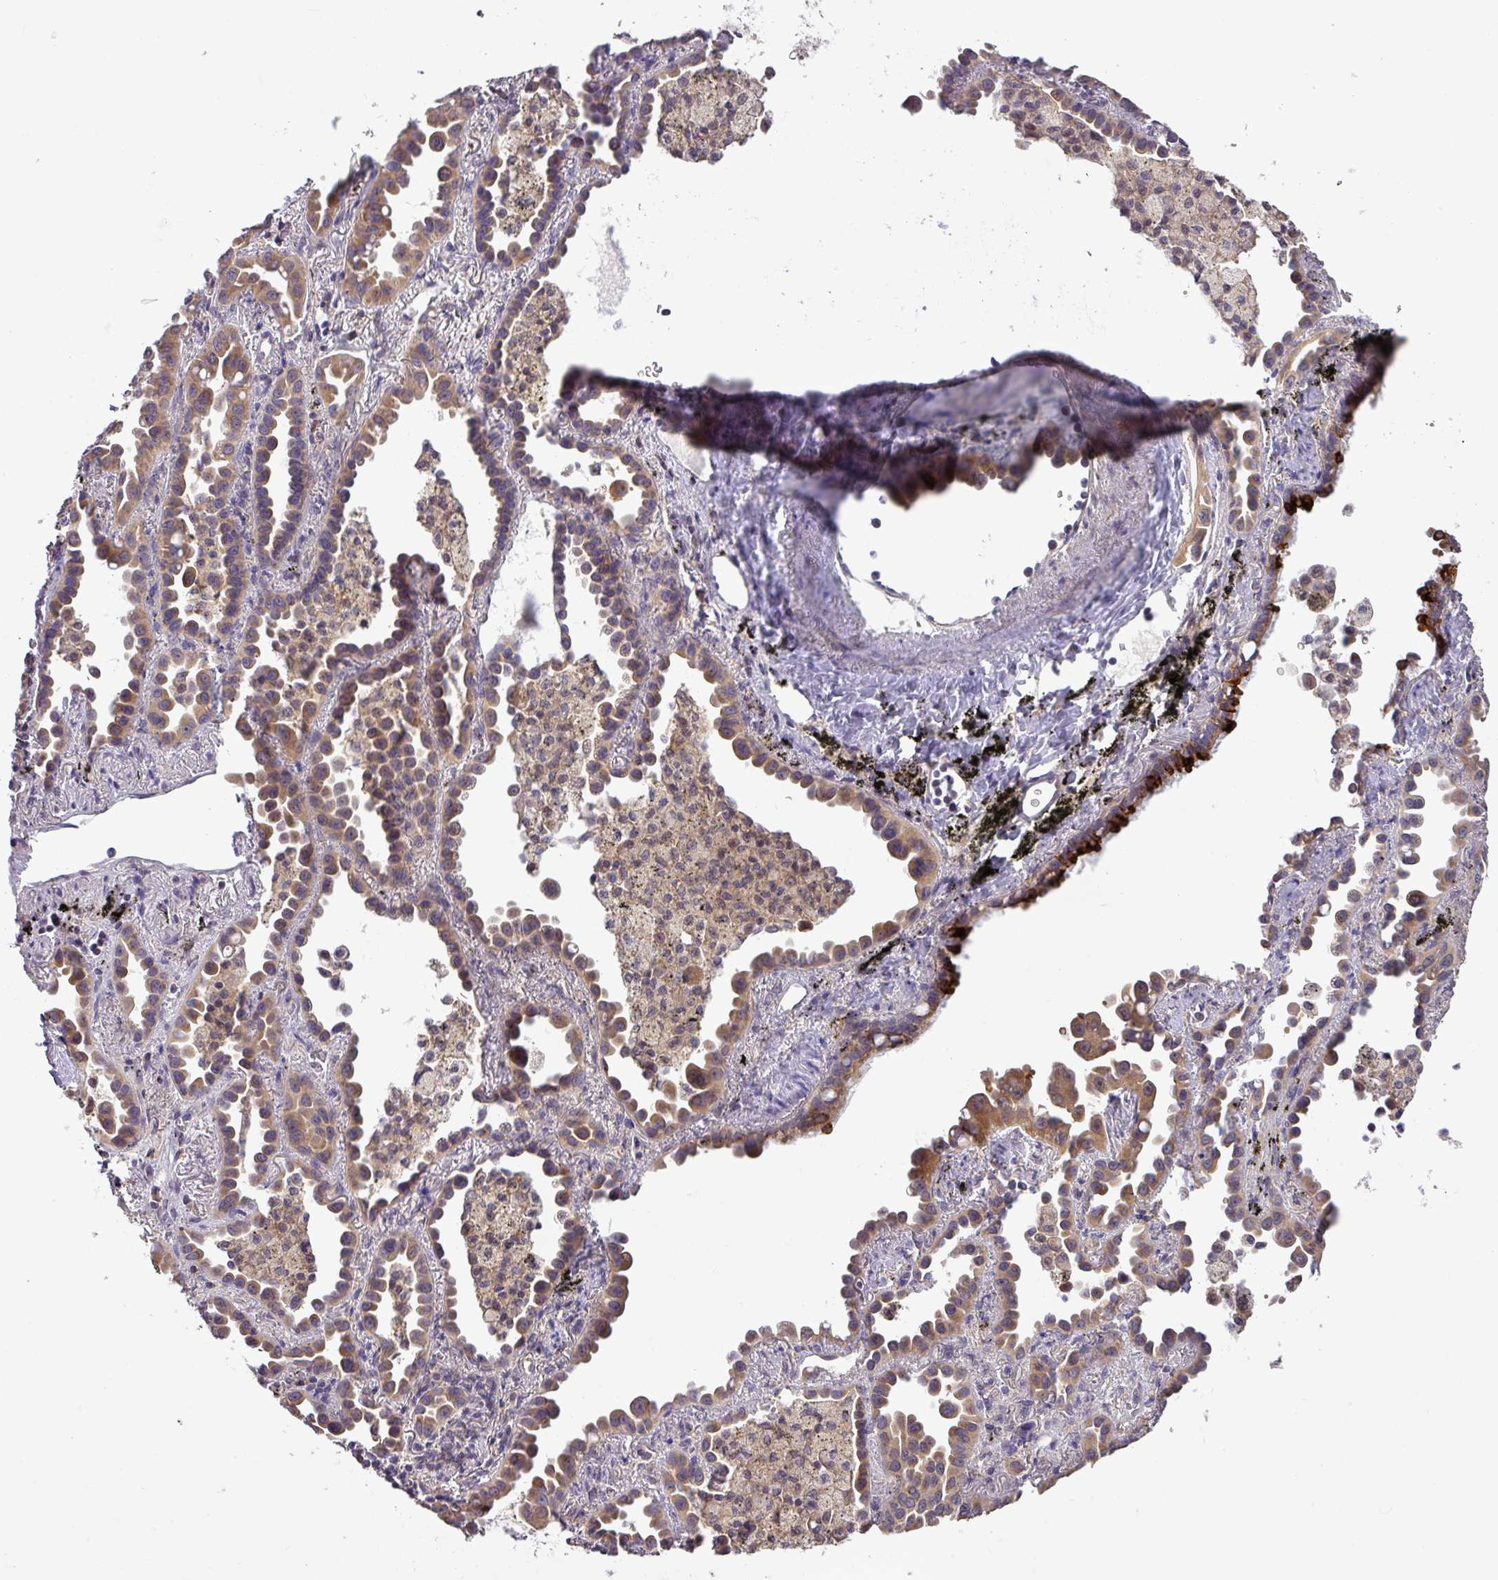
{"staining": {"intensity": "moderate", "quantity": ">75%", "location": "cytoplasmic/membranous"}, "tissue": "lung cancer", "cell_type": "Tumor cells", "image_type": "cancer", "snomed": [{"axis": "morphology", "description": "Adenocarcinoma, NOS"}, {"axis": "topography", "description": "Lung"}], "caption": "Human lung adenocarcinoma stained with a protein marker displays moderate staining in tumor cells.", "gene": "GALNT12", "patient": {"sex": "male", "age": 68}}